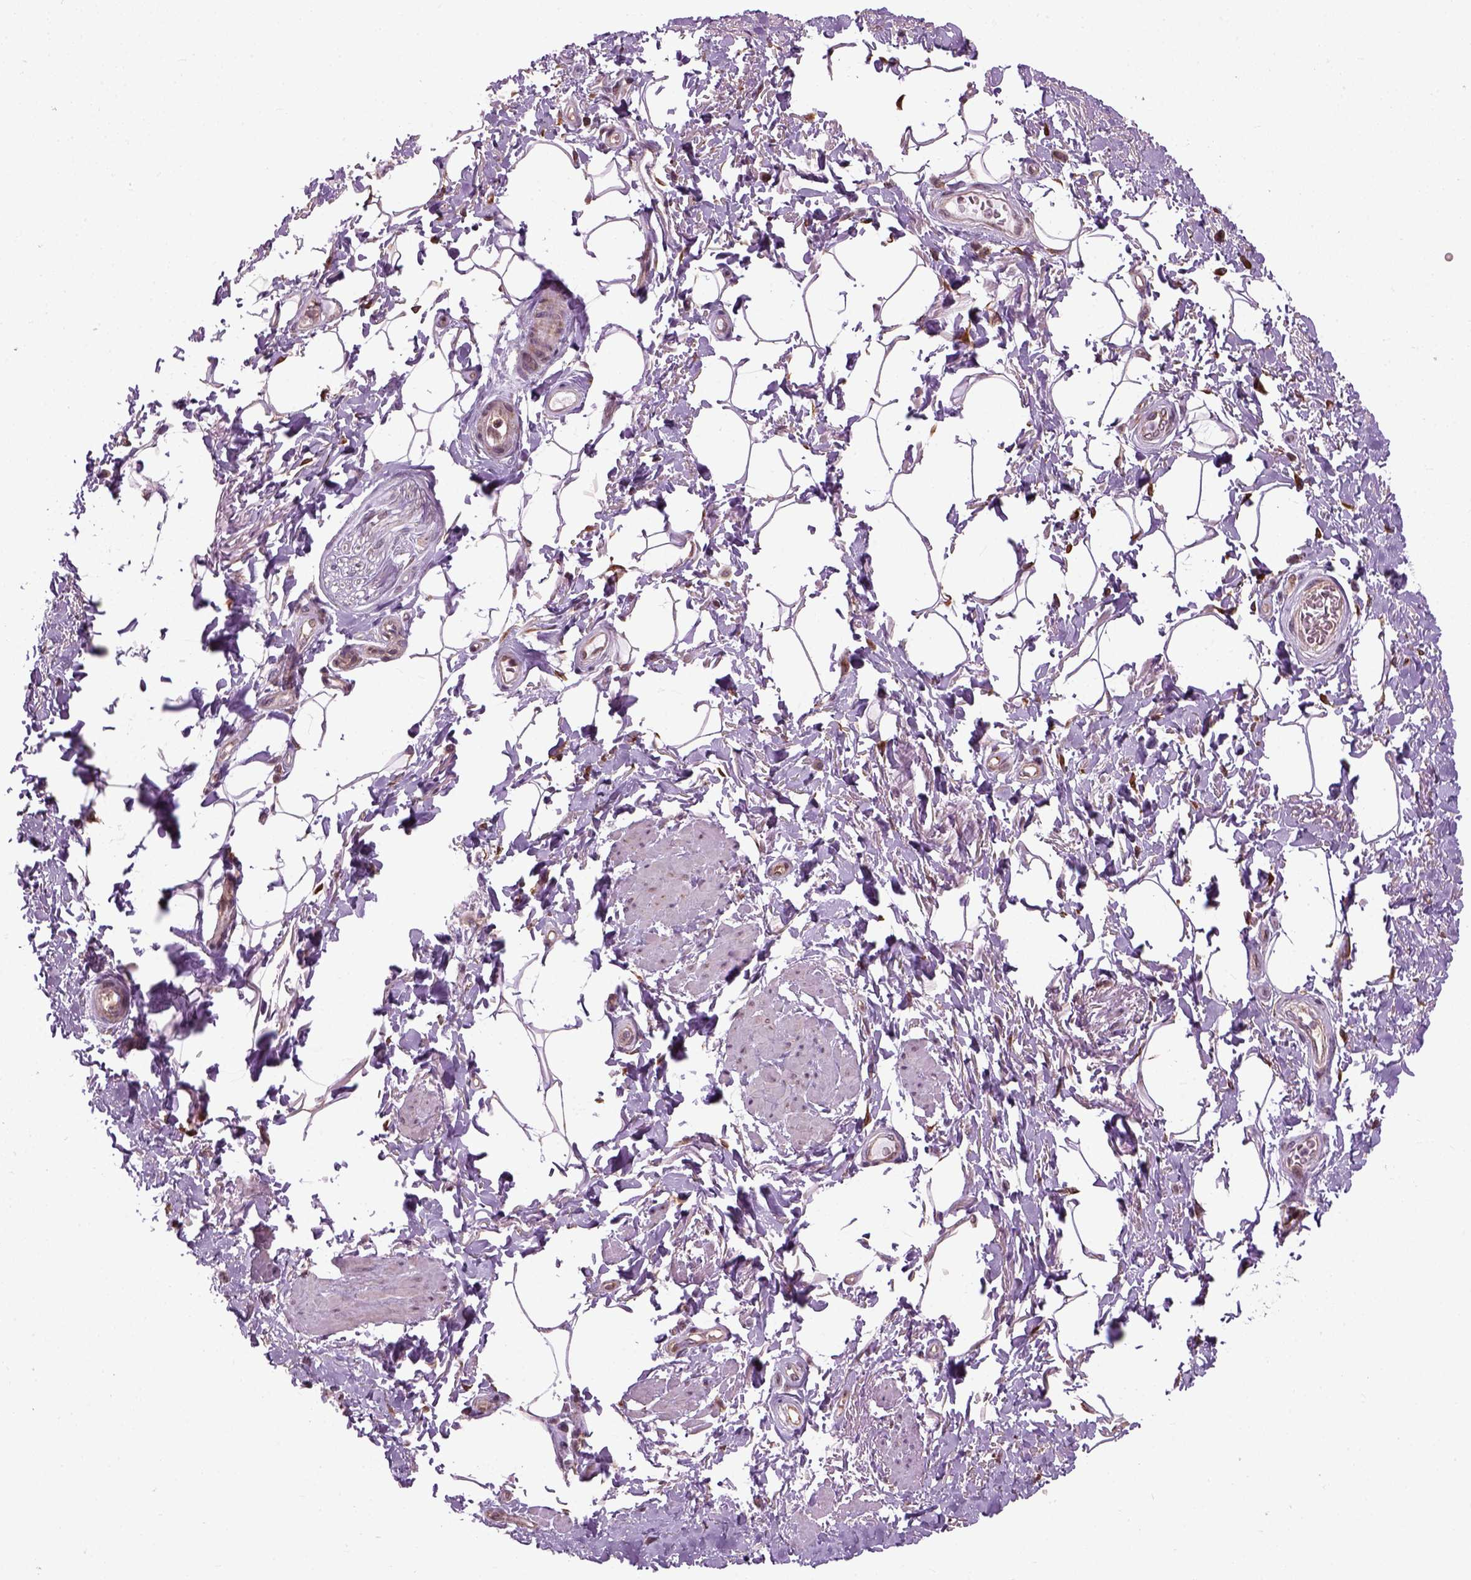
{"staining": {"intensity": "weak", "quantity": ">75%", "location": "cytoplasmic/membranous"}, "tissue": "adipose tissue", "cell_type": "Adipocytes", "image_type": "normal", "snomed": [{"axis": "morphology", "description": "Normal tissue, NOS"}, {"axis": "topography", "description": "Peripheral nerve tissue"}], "caption": "Protein analysis of unremarkable adipose tissue shows weak cytoplasmic/membranous staining in about >75% of adipocytes. The staining was performed using DAB, with brown indicating positive protein expression. Nuclei are stained blue with hematoxylin.", "gene": "XK", "patient": {"sex": "male", "age": 51}}